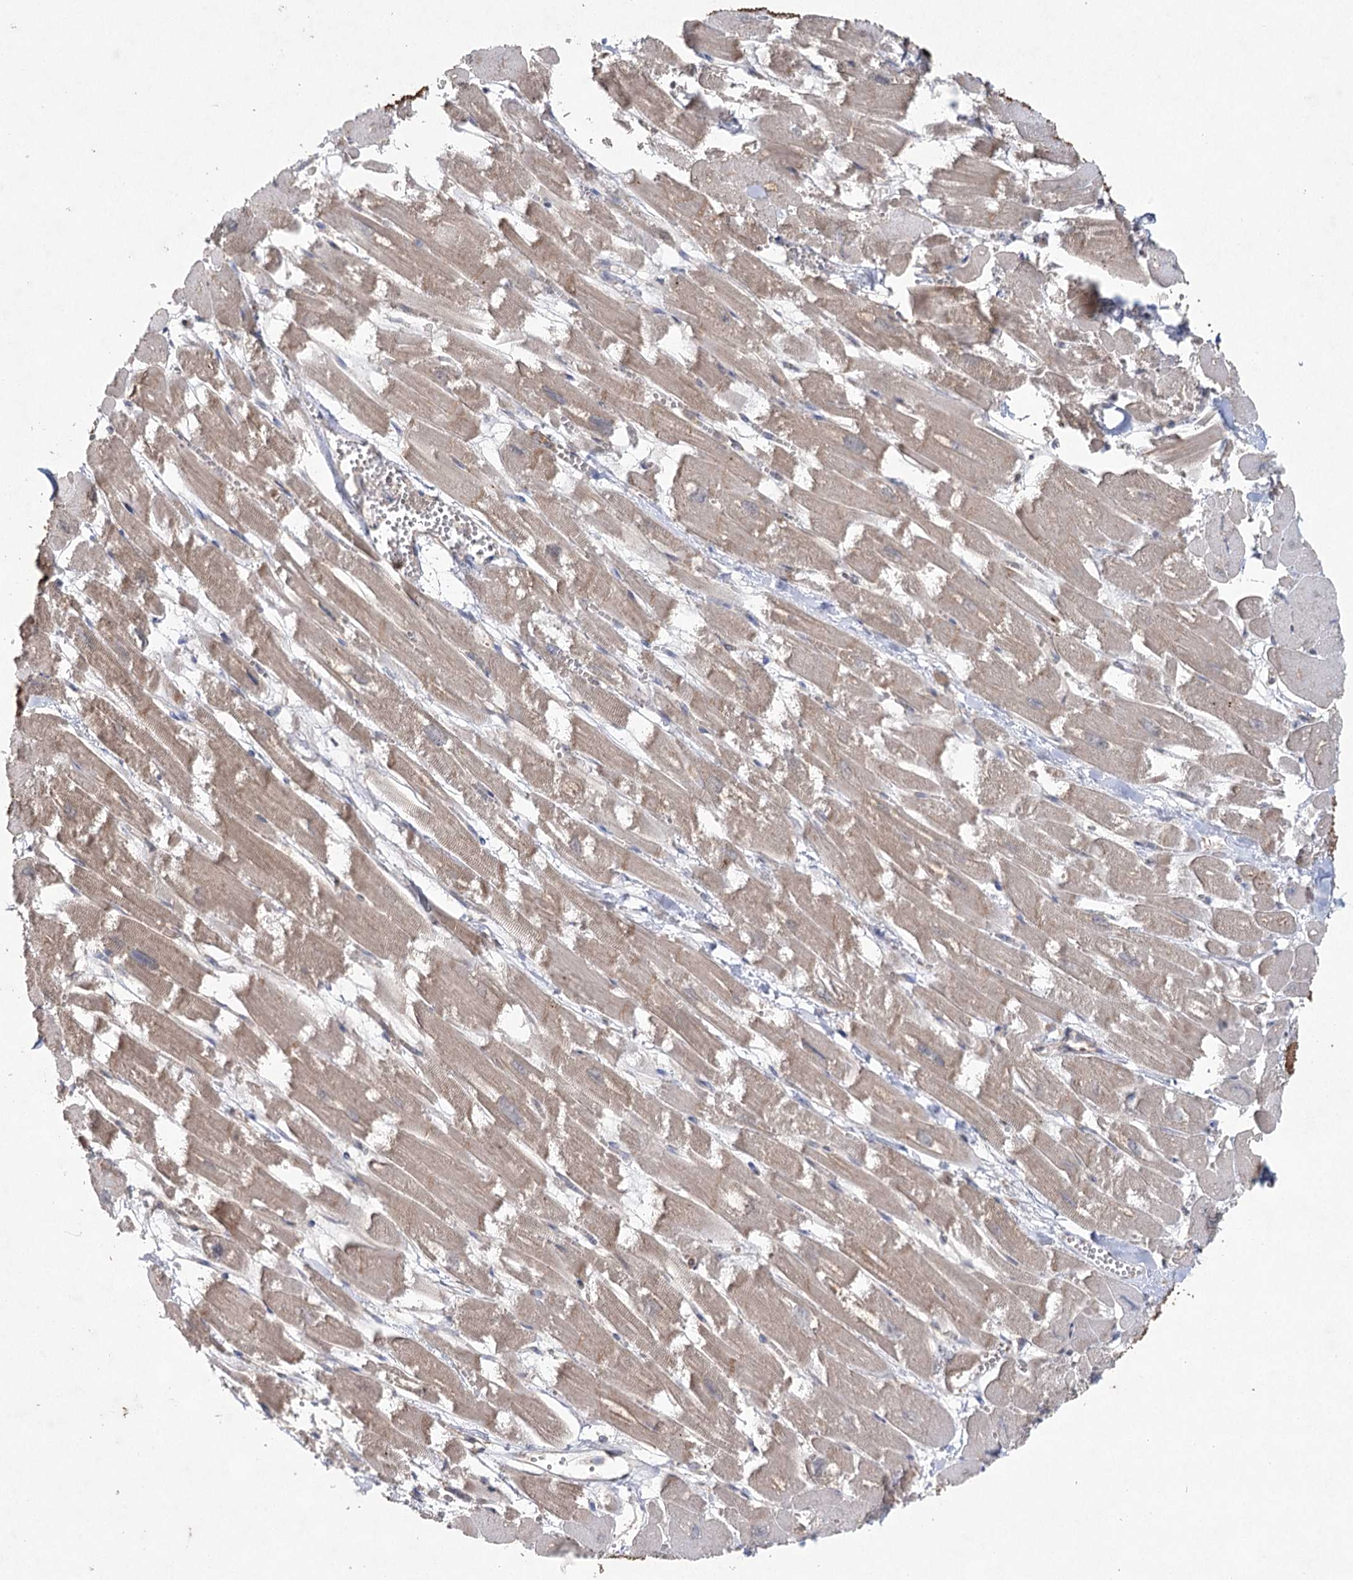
{"staining": {"intensity": "moderate", "quantity": "25%-75%", "location": "cytoplasmic/membranous"}, "tissue": "heart muscle", "cell_type": "Cardiomyocytes", "image_type": "normal", "snomed": [{"axis": "morphology", "description": "Normal tissue, NOS"}, {"axis": "topography", "description": "Heart"}], "caption": "Protein staining demonstrates moderate cytoplasmic/membranous positivity in about 25%-75% of cardiomyocytes in normal heart muscle.", "gene": "EIF3A", "patient": {"sex": "male", "age": 54}}